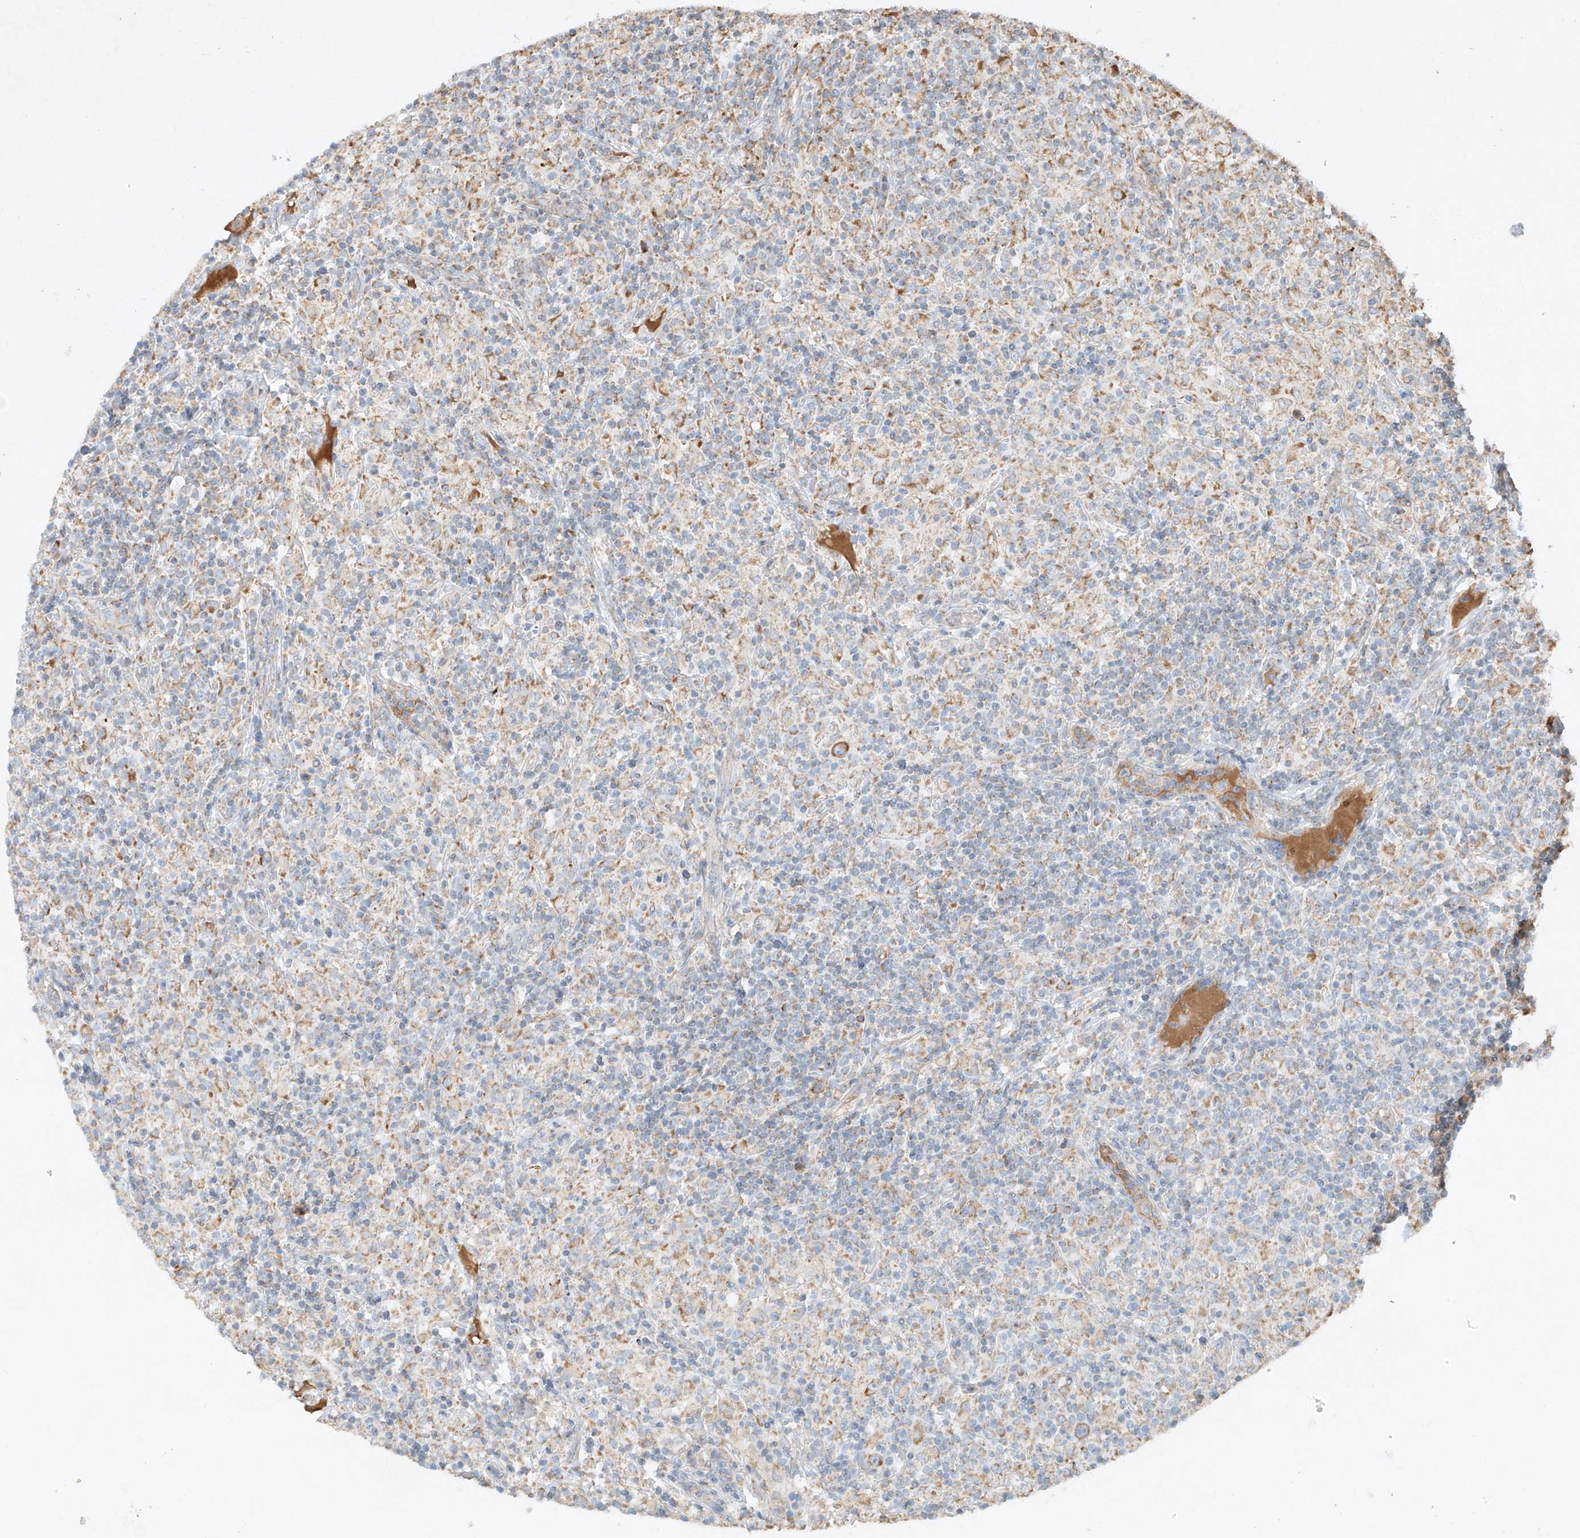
{"staining": {"intensity": "moderate", "quantity": ">75%", "location": "cytoplasmic/membranous"}, "tissue": "lymphoma", "cell_type": "Tumor cells", "image_type": "cancer", "snomed": [{"axis": "morphology", "description": "Hodgkin's disease, NOS"}, {"axis": "topography", "description": "Lymph node"}], "caption": "The micrograph reveals immunohistochemical staining of lymphoma. There is moderate cytoplasmic/membranous expression is identified in approximately >75% of tumor cells. Immunohistochemistry (ihc) stains the protein of interest in brown and the nuclei are stained blue.", "gene": "SEMA3B", "patient": {"sex": "male", "age": 70}}